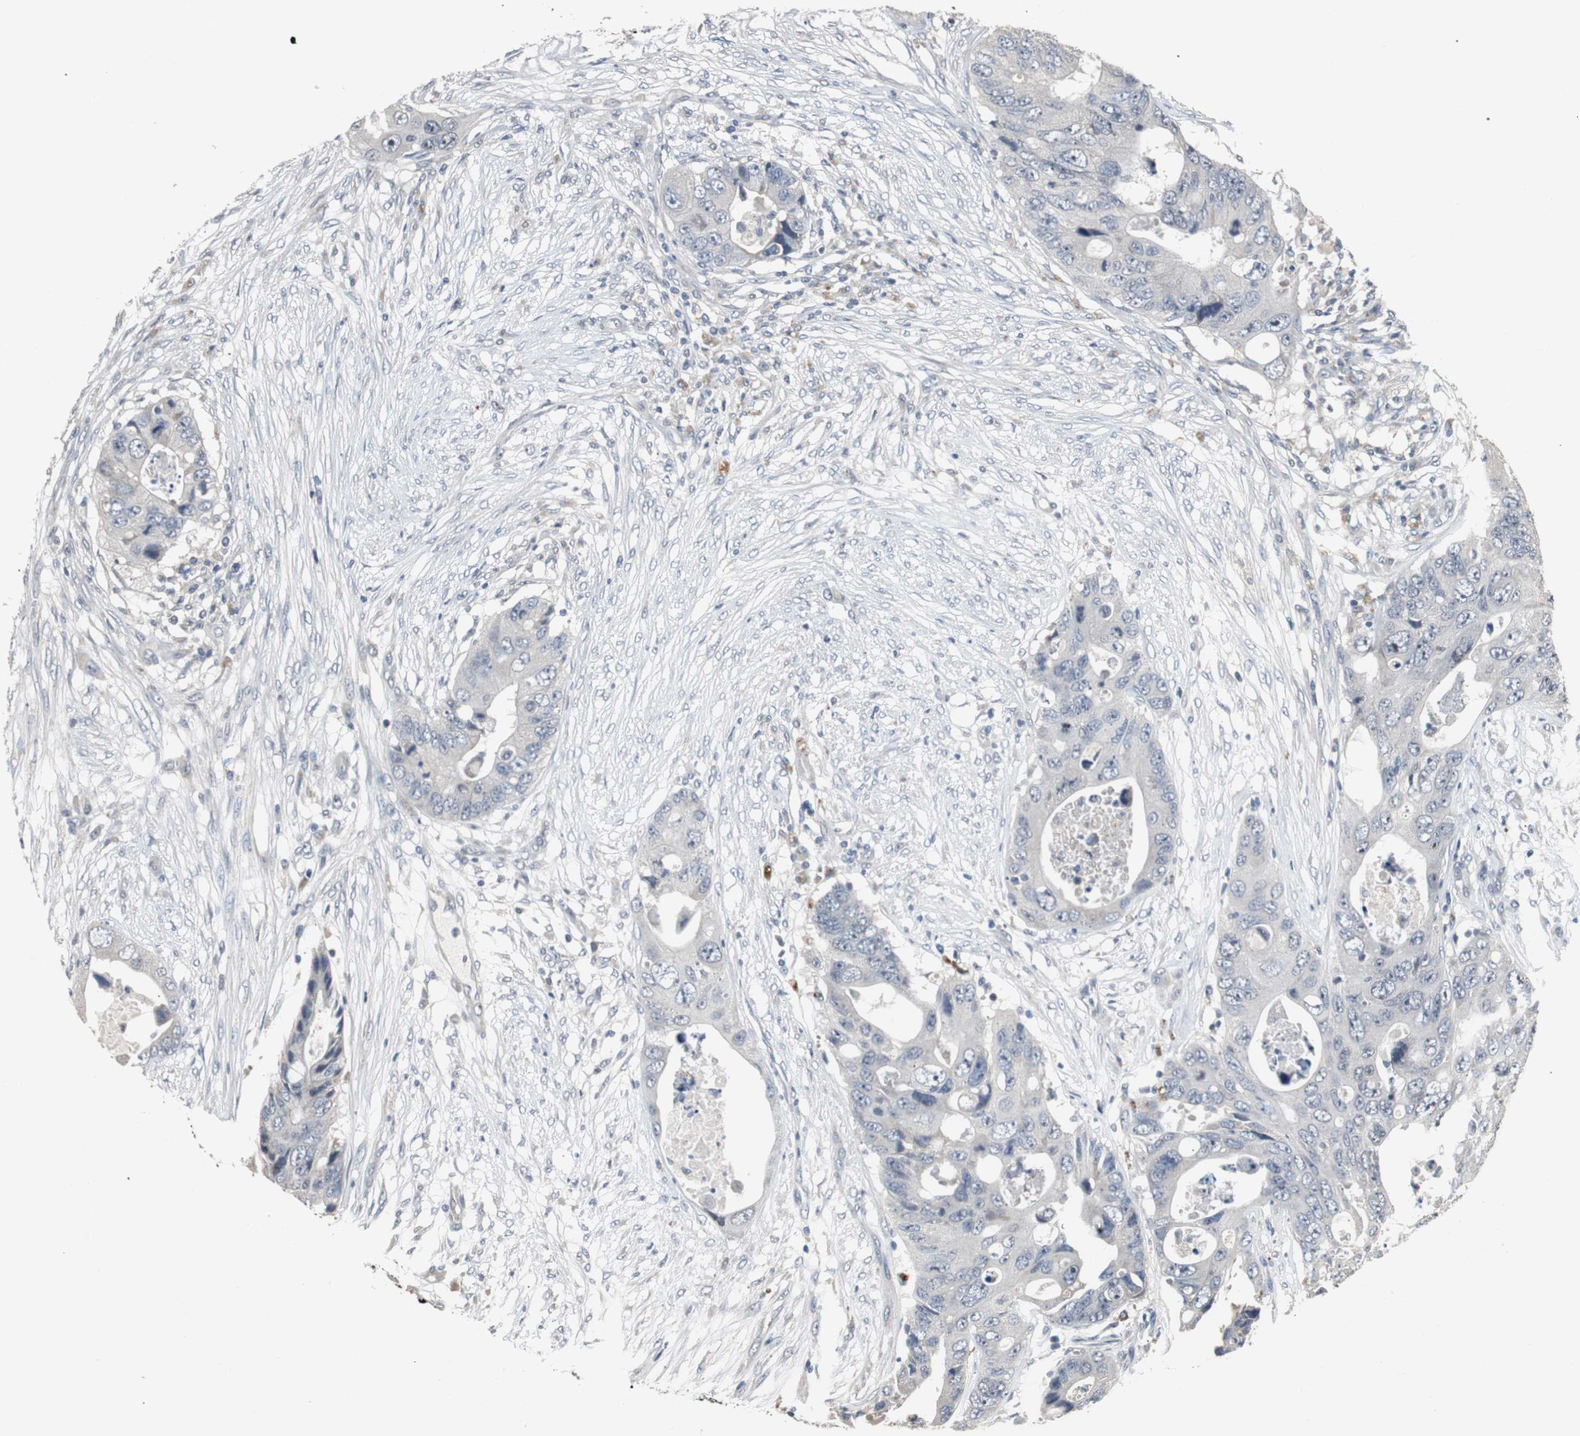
{"staining": {"intensity": "negative", "quantity": "none", "location": "none"}, "tissue": "colorectal cancer", "cell_type": "Tumor cells", "image_type": "cancer", "snomed": [{"axis": "morphology", "description": "Adenocarcinoma, NOS"}, {"axis": "topography", "description": "Colon"}], "caption": "DAB immunohistochemical staining of adenocarcinoma (colorectal) reveals no significant staining in tumor cells. (Brightfield microscopy of DAB (3,3'-diaminobenzidine) immunohistochemistry at high magnification).", "gene": "PCYT1B", "patient": {"sex": "male", "age": 71}}